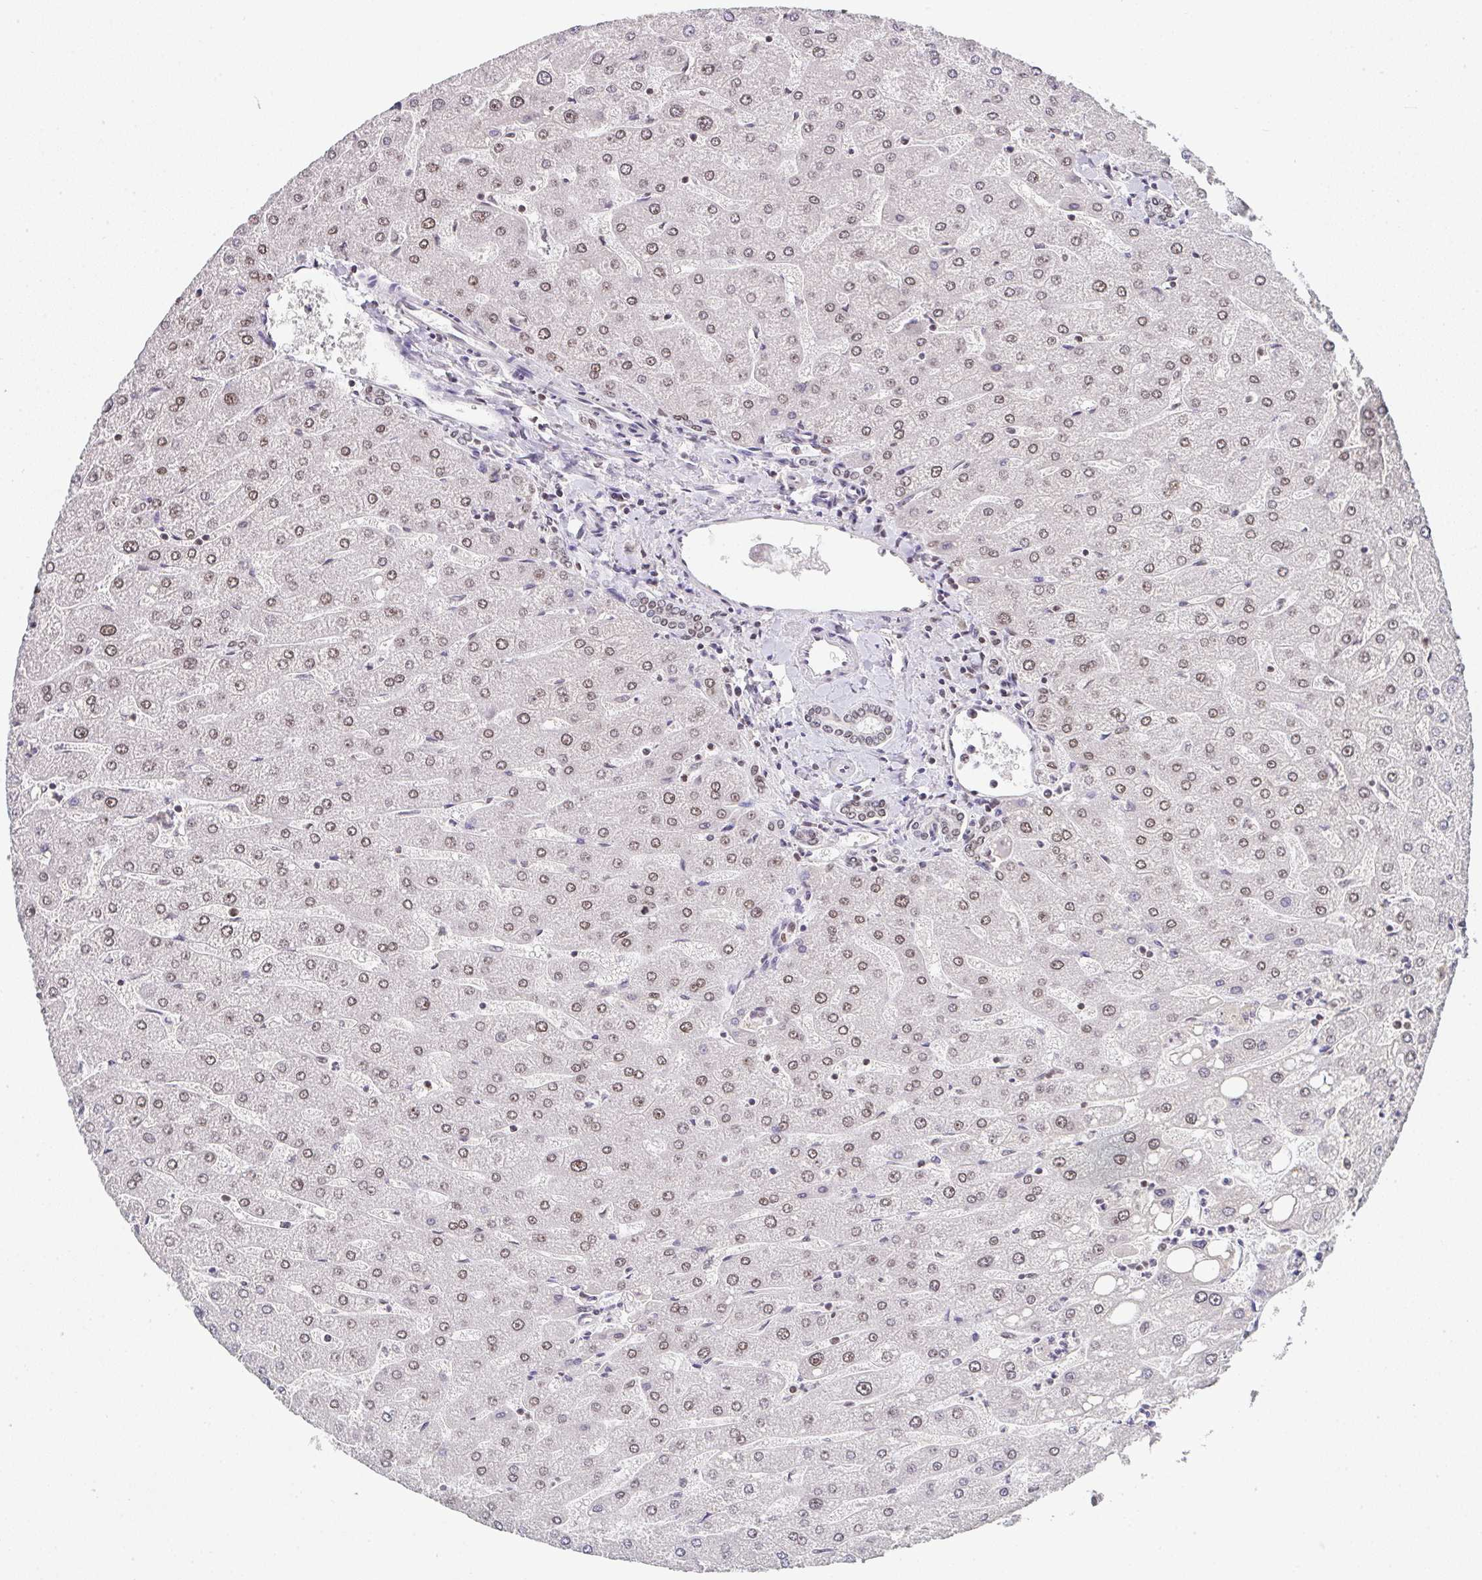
{"staining": {"intensity": "weak", "quantity": ">75%", "location": "nuclear"}, "tissue": "liver", "cell_type": "Cholangiocytes", "image_type": "normal", "snomed": [{"axis": "morphology", "description": "Normal tissue, NOS"}, {"axis": "topography", "description": "Liver"}], "caption": "A photomicrograph of human liver stained for a protein shows weak nuclear brown staining in cholangiocytes. (Brightfield microscopy of DAB IHC at high magnification).", "gene": "DKC1", "patient": {"sex": "male", "age": 67}}